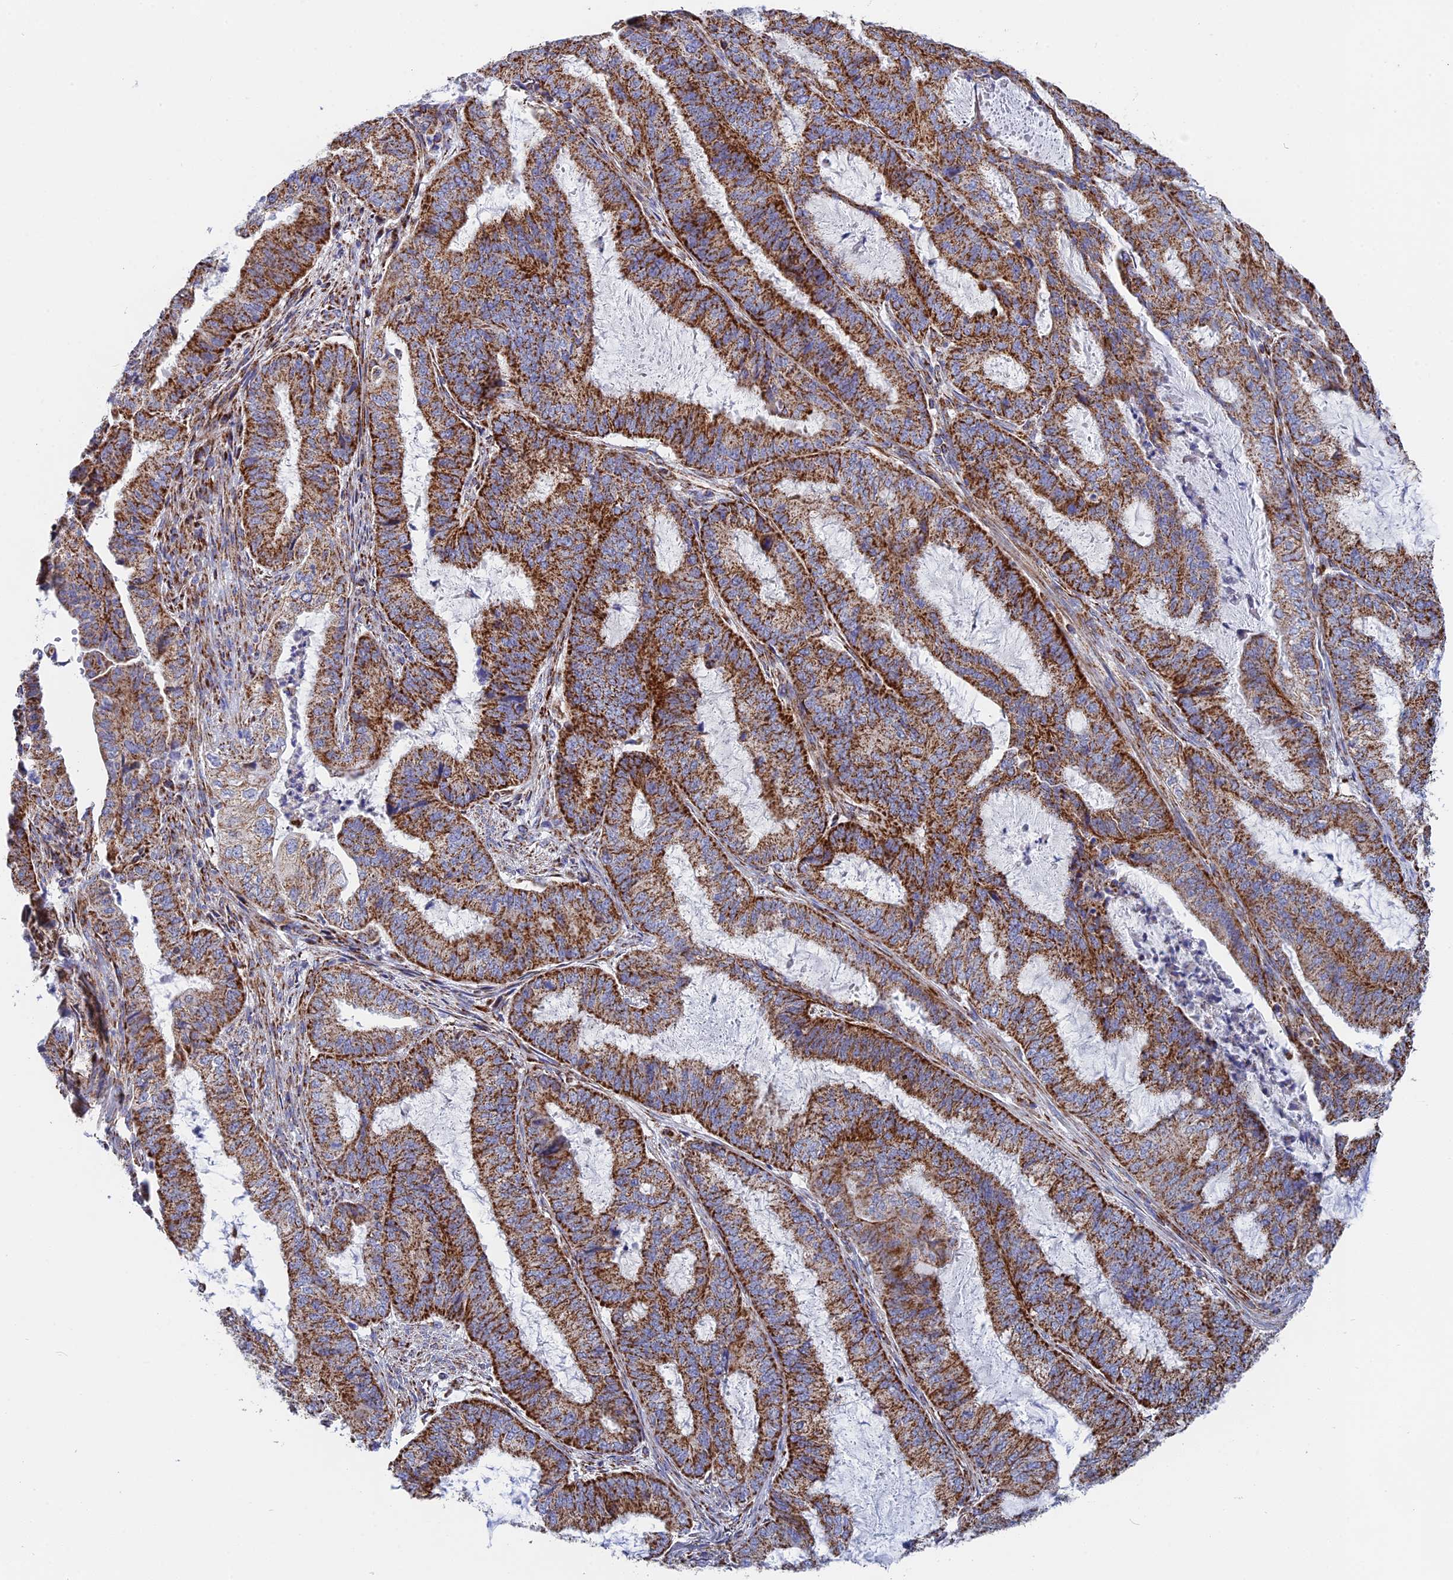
{"staining": {"intensity": "strong", "quantity": ">75%", "location": "cytoplasmic/membranous"}, "tissue": "endometrial cancer", "cell_type": "Tumor cells", "image_type": "cancer", "snomed": [{"axis": "morphology", "description": "Adenocarcinoma, NOS"}, {"axis": "topography", "description": "Endometrium"}], "caption": "Endometrial cancer (adenocarcinoma) stained for a protein (brown) reveals strong cytoplasmic/membranous positive positivity in about >75% of tumor cells.", "gene": "NDUFA5", "patient": {"sex": "female", "age": 51}}